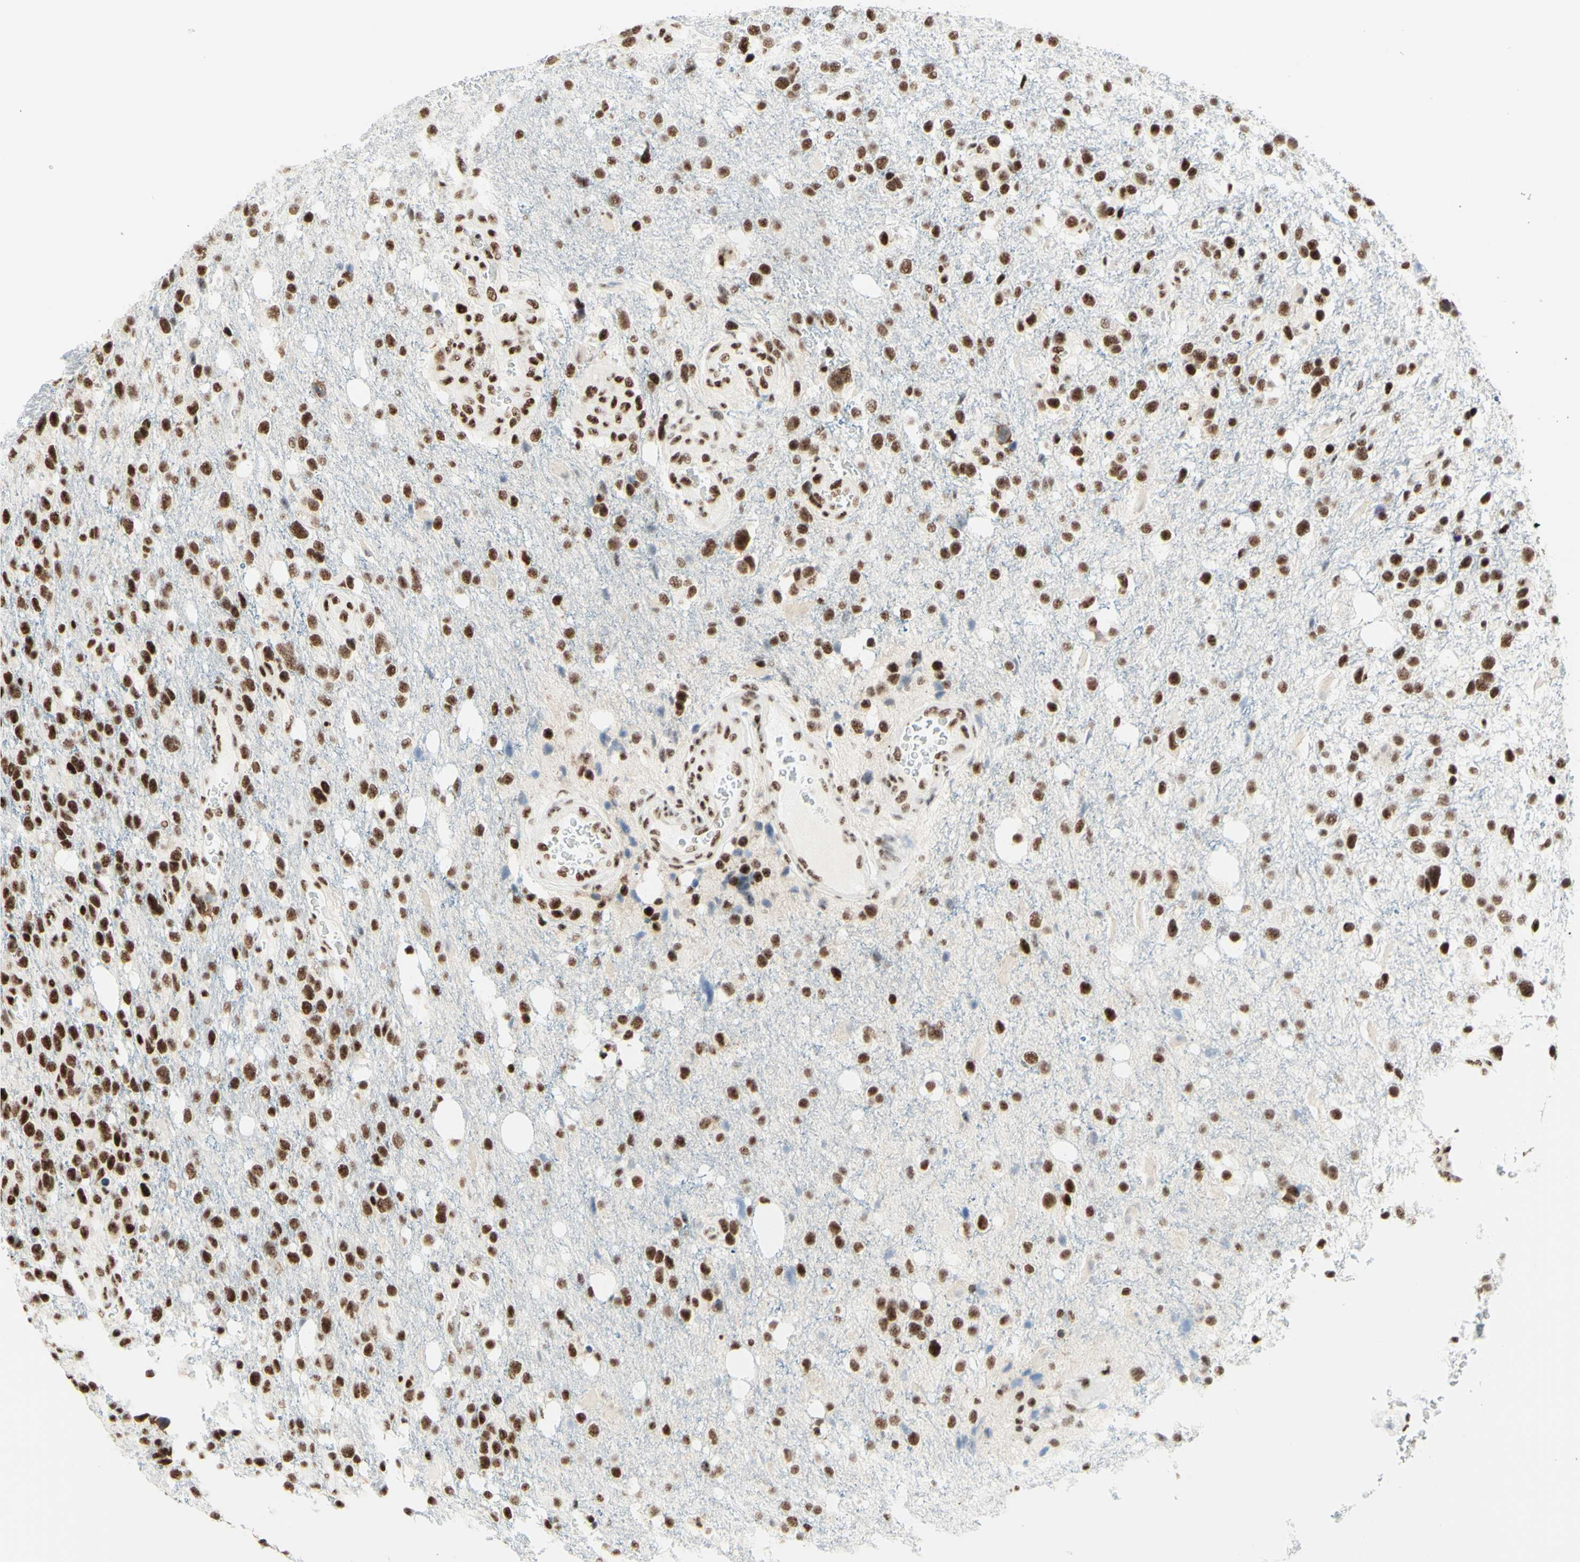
{"staining": {"intensity": "strong", "quantity": ">75%", "location": "nuclear"}, "tissue": "glioma", "cell_type": "Tumor cells", "image_type": "cancer", "snomed": [{"axis": "morphology", "description": "Glioma, malignant, High grade"}, {"axis": "topography", "description": "Brain"}], "caption": "Protein expression by immunohistochemistry (IHC) displays strong nuclear expression in approximately >75% of tumor cells in malignant glioma (high-grade).", "gene": "WTAP", "patient": {"sex": "female", "age": 58}}